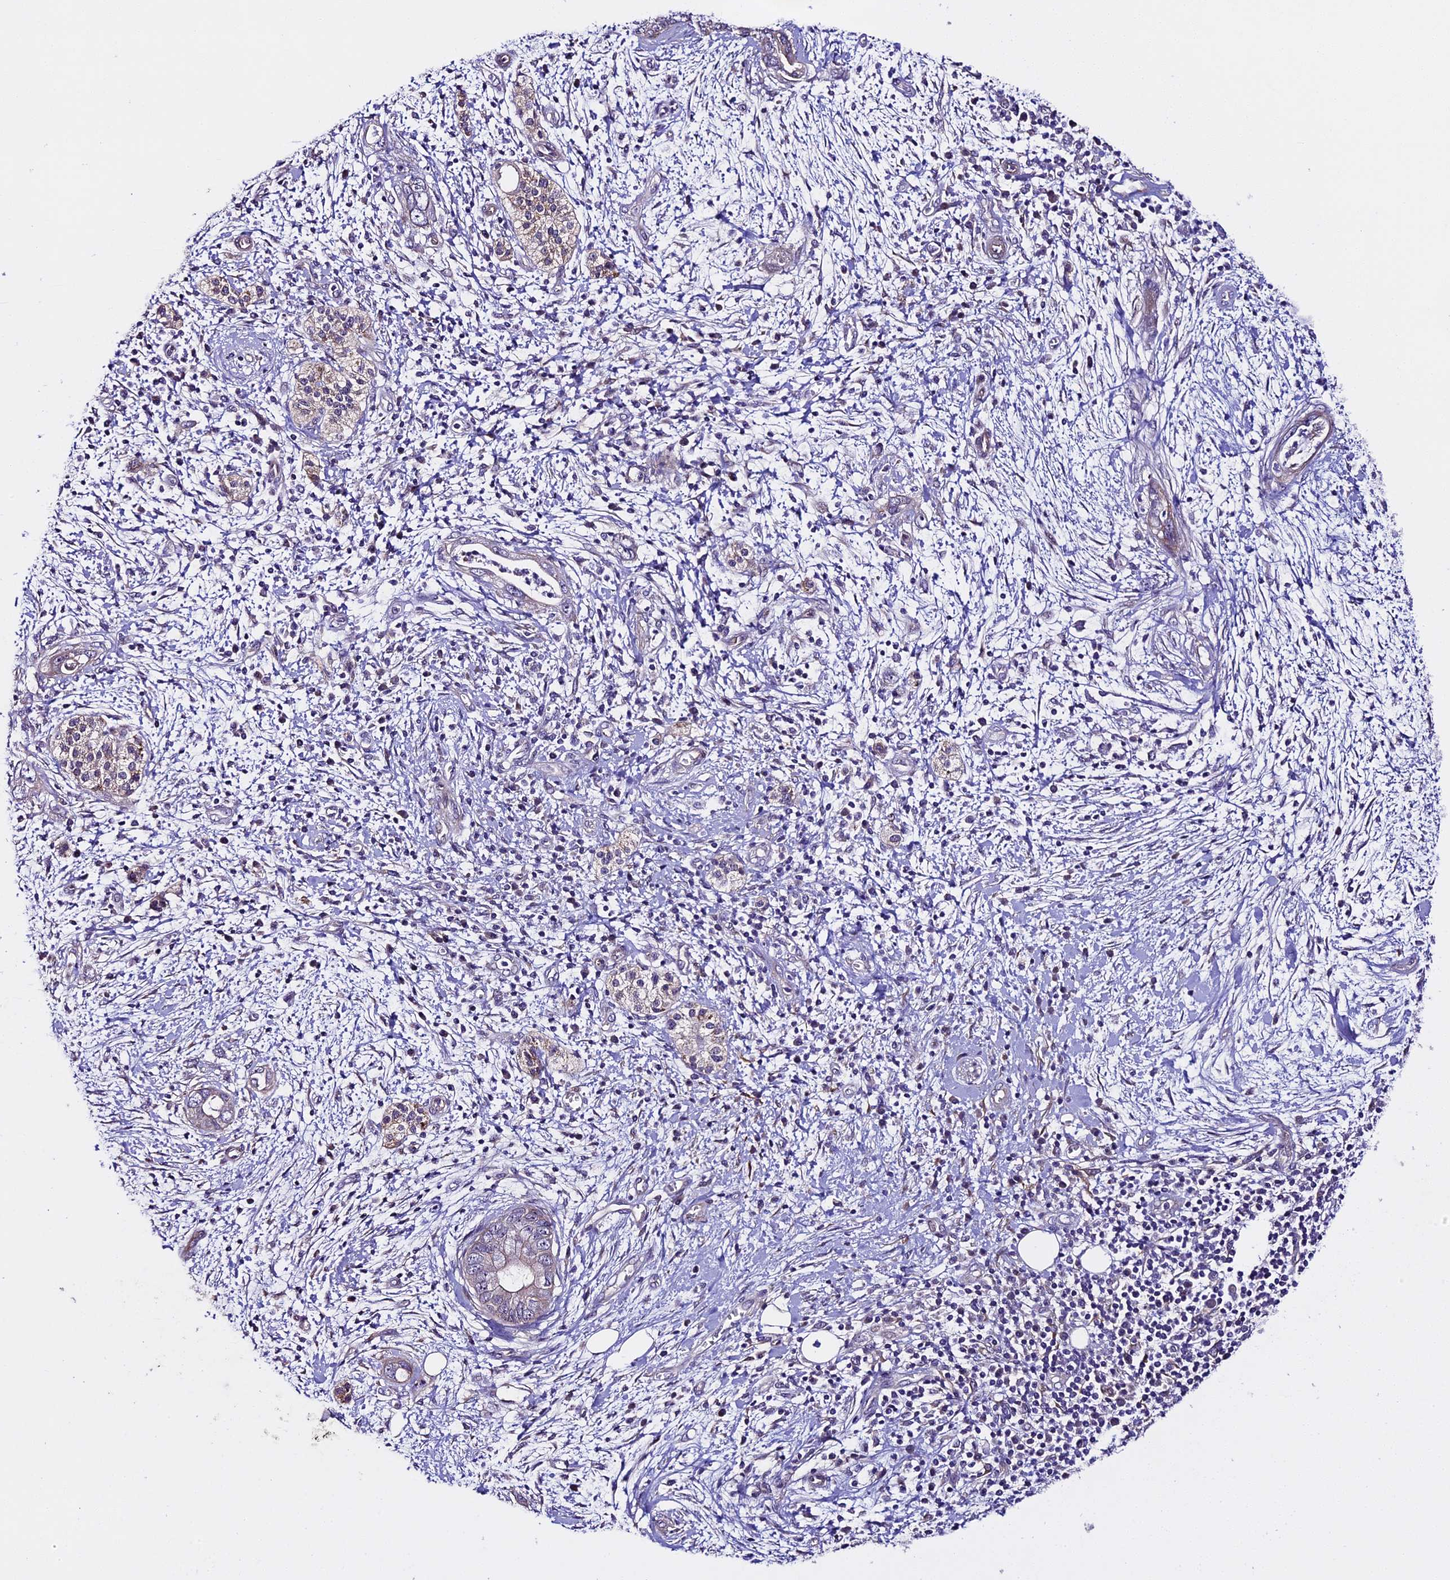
{"staining": {"intensity": "weak", "quantity": "<25%", "location": "cytoplasmic/membranous"}, "tissue": "pancreatic cancer", "cell_type": "Tumor cells", "image_type": "cancer", "snomed": [{"axis": "morphology", "description": "Adenocarcinoma, NOS"}, {"axis": "topography", "description": "Pancreas"}], "caption": "High magnification brightfield microscopy of pancreatic cancer (adenocarcinoma) stained with DAB (brown) and counterstained with hematoxylin (blue): tumor cells show no significant positivity.", "gene": "SPIRE1", "patient": {"sex": "male", "age": 75}}